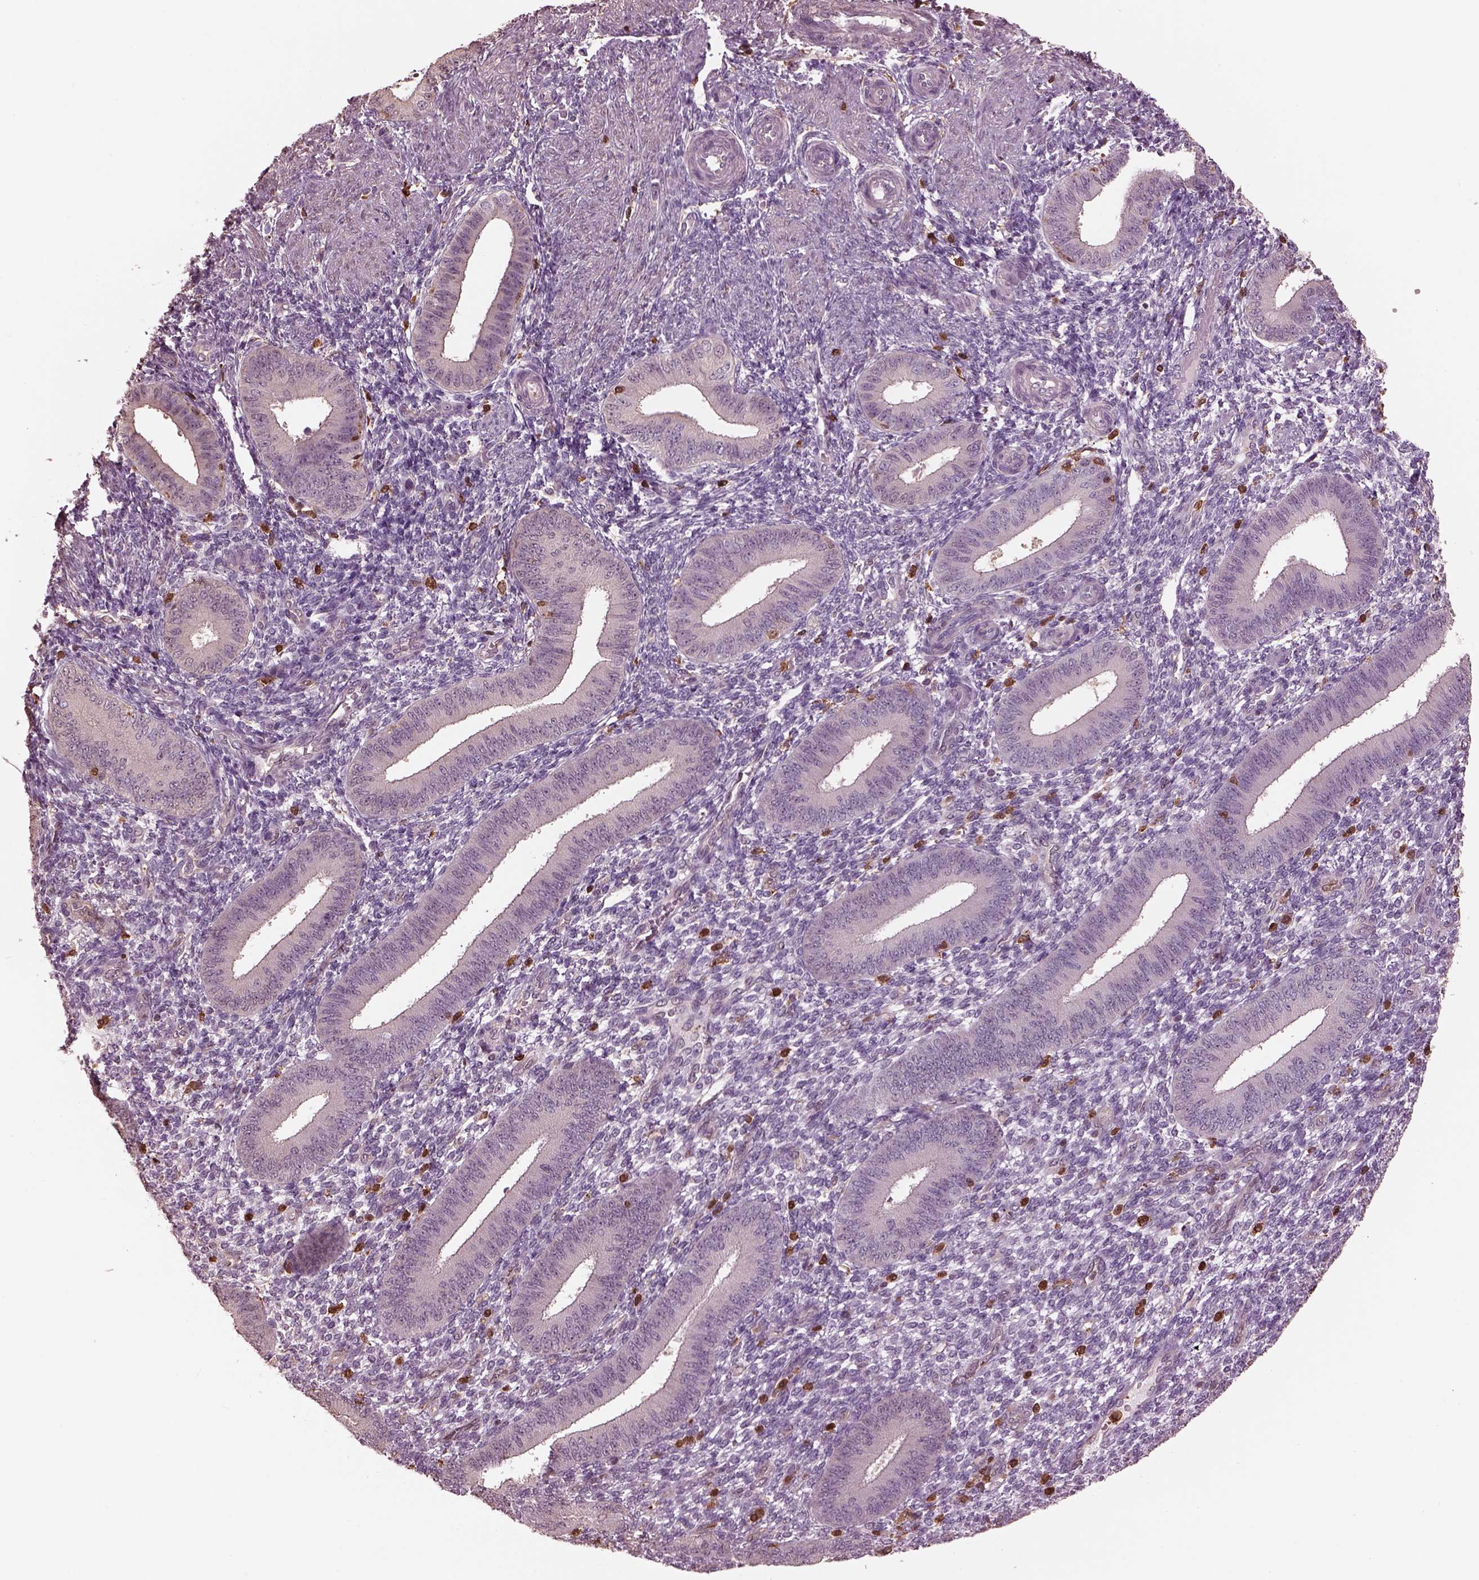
{"staining": {"intensity": "negative", "quantity": "none", "location": "none"}, "tissue": "endometrium", "cell_type": "Cells in endometrial stroma", "image_type": "normal", "snomed": [{"axis": "morphology", "description": "Normal tissue, NOS"}, {"axis": "topography", "description": "Endometrium"}], "caption": "The immunohistochemistry histopathology image has no significant expression in cells in endometrial stroma of endometrium.", "gene": "IL31RA", "patient": {"sex": "female", "age": 39}}